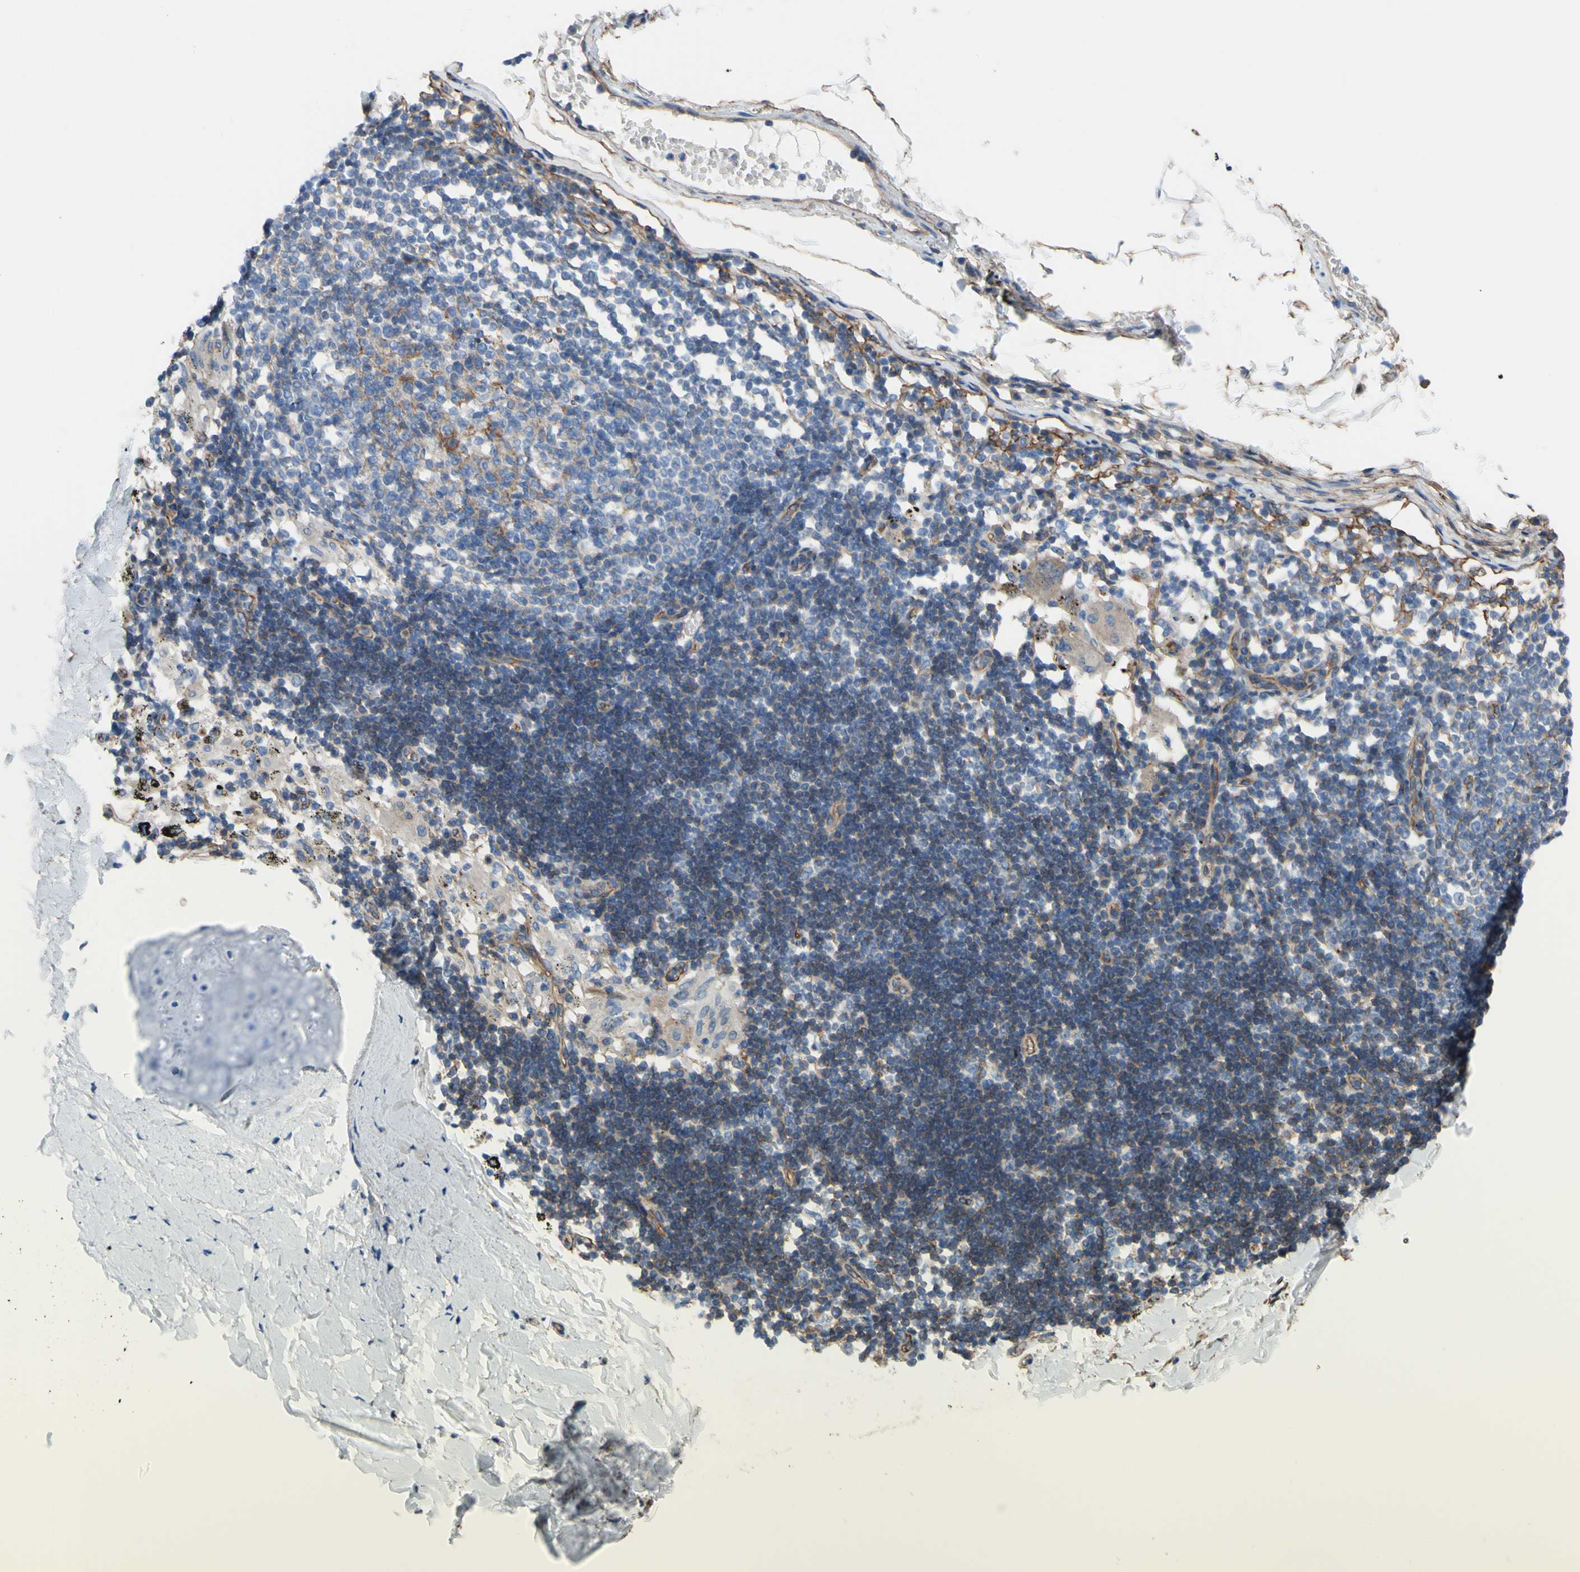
{"staining": {"intensity": "weak", "quantity": ">75%", "location": "cytoplasmic/membranous"}, "tissue": "adipose tissue", "cell_type": "Adipocytes", "image_type": "normal", "snomed": [{"axis": "morphology", "description": "Normal tissue, NOS"}, {"axis": "topography", "description": "Cartilage tissue"}, {"axis": "topography", "description": "Bronchus"}], "caption": "Immunohistochemistry (IHC) of benign human adipose tissue demonstrates low levels of weak cytoplasmic/membranous positivity in approximately >75% of adipocytes.", "gene": "TPBG", "patient": {"sex": "female", "age": 73}}